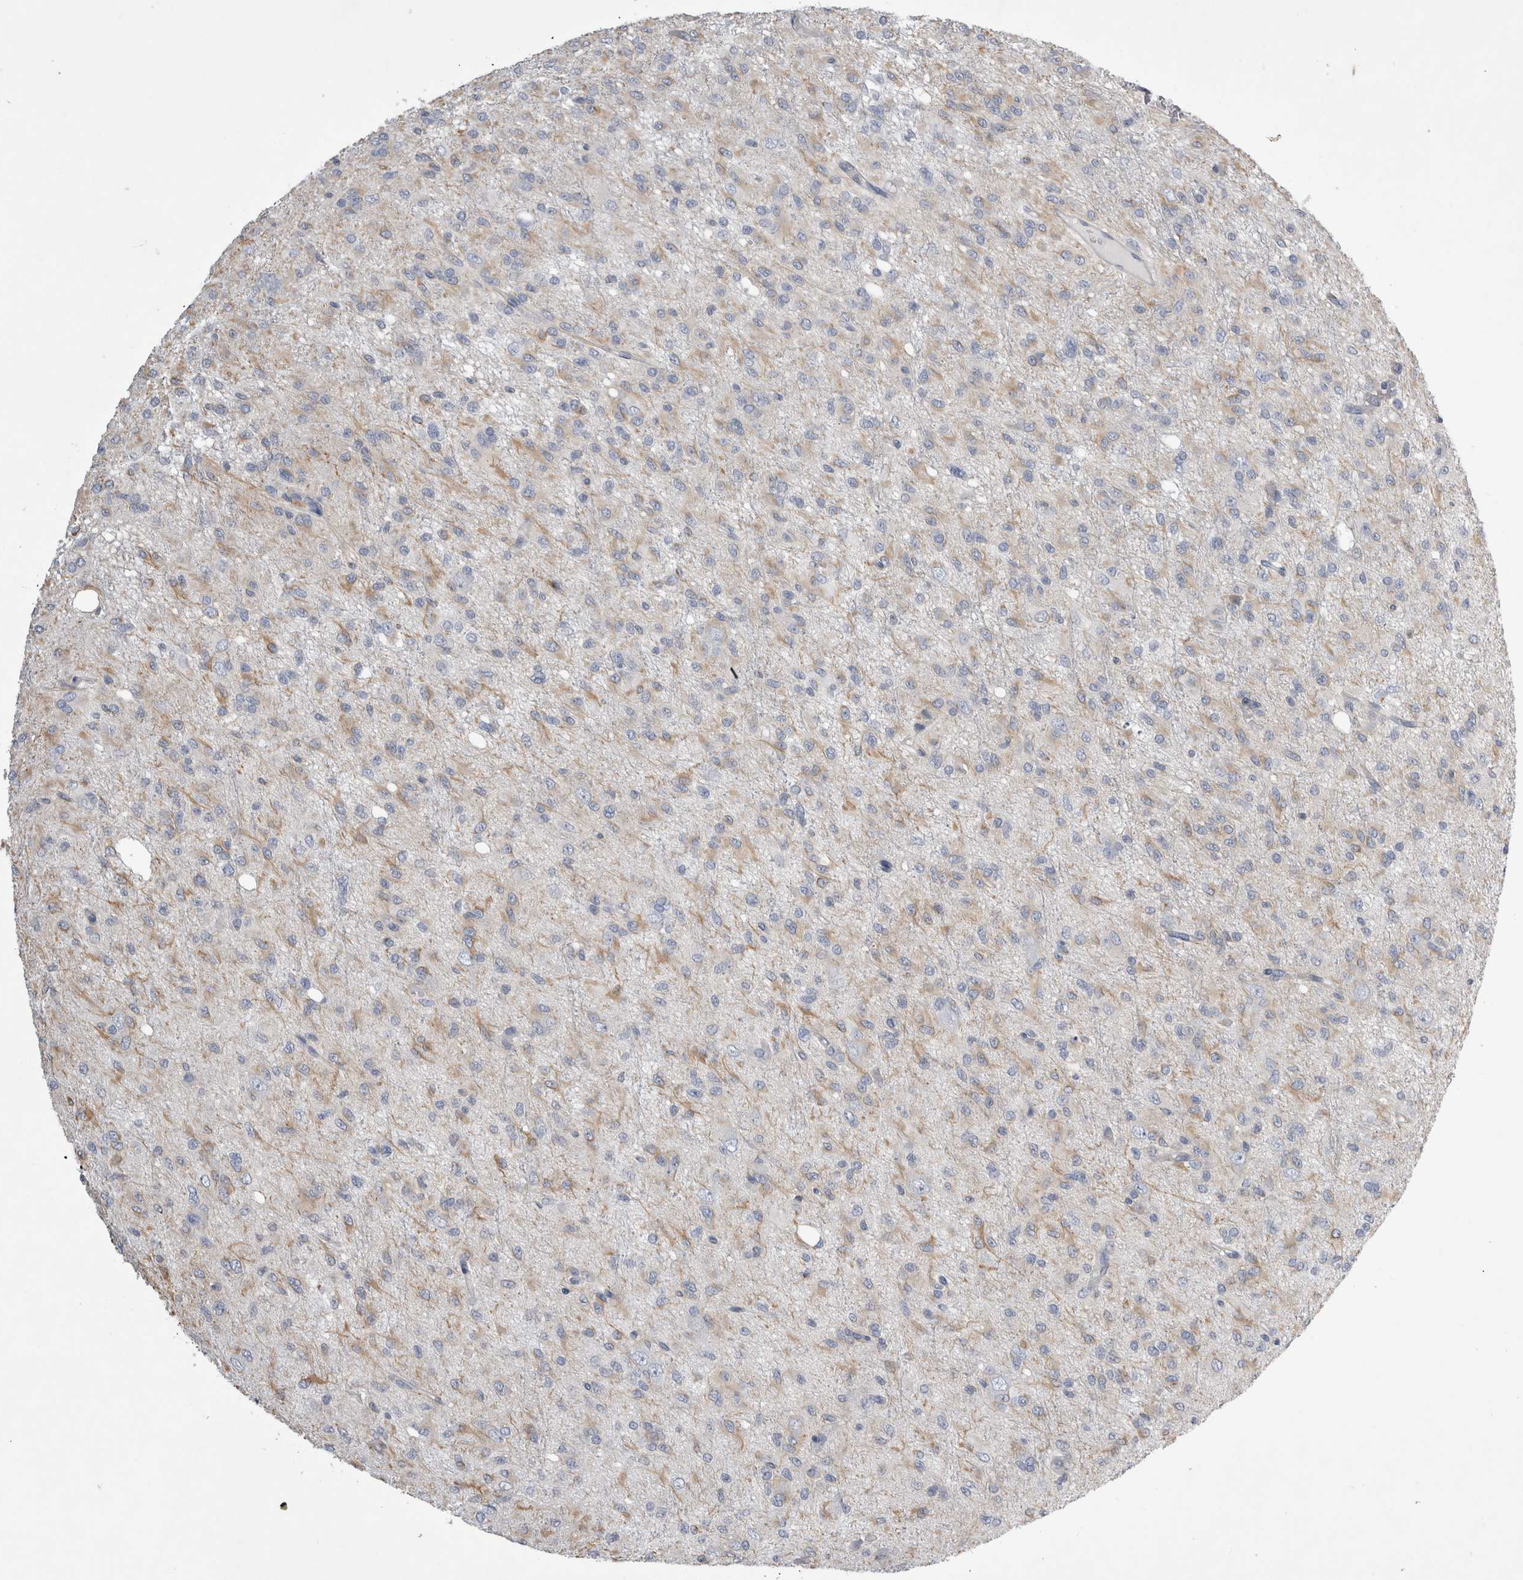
{"staining": {"intensity": "weak", "quantity": "<25%", "location": "cytoplasmic/membranous"}, "tissue": "glioma", "cell_type": "Tumor cells", "image_type": "cancer", "snomed": [{"axis": "morphology", "description": "Glioma, malignant, High grade"}, {"axis": "topography", "description": "Brain"}], "caption": "An IHC photomicrograph of malignant glioma (high-grade) is shown. There is no staining in tumor cells of malignant glioma (high-grade).", "gene": "STRADB", "patient": {"sex": "female", "age": 59}}